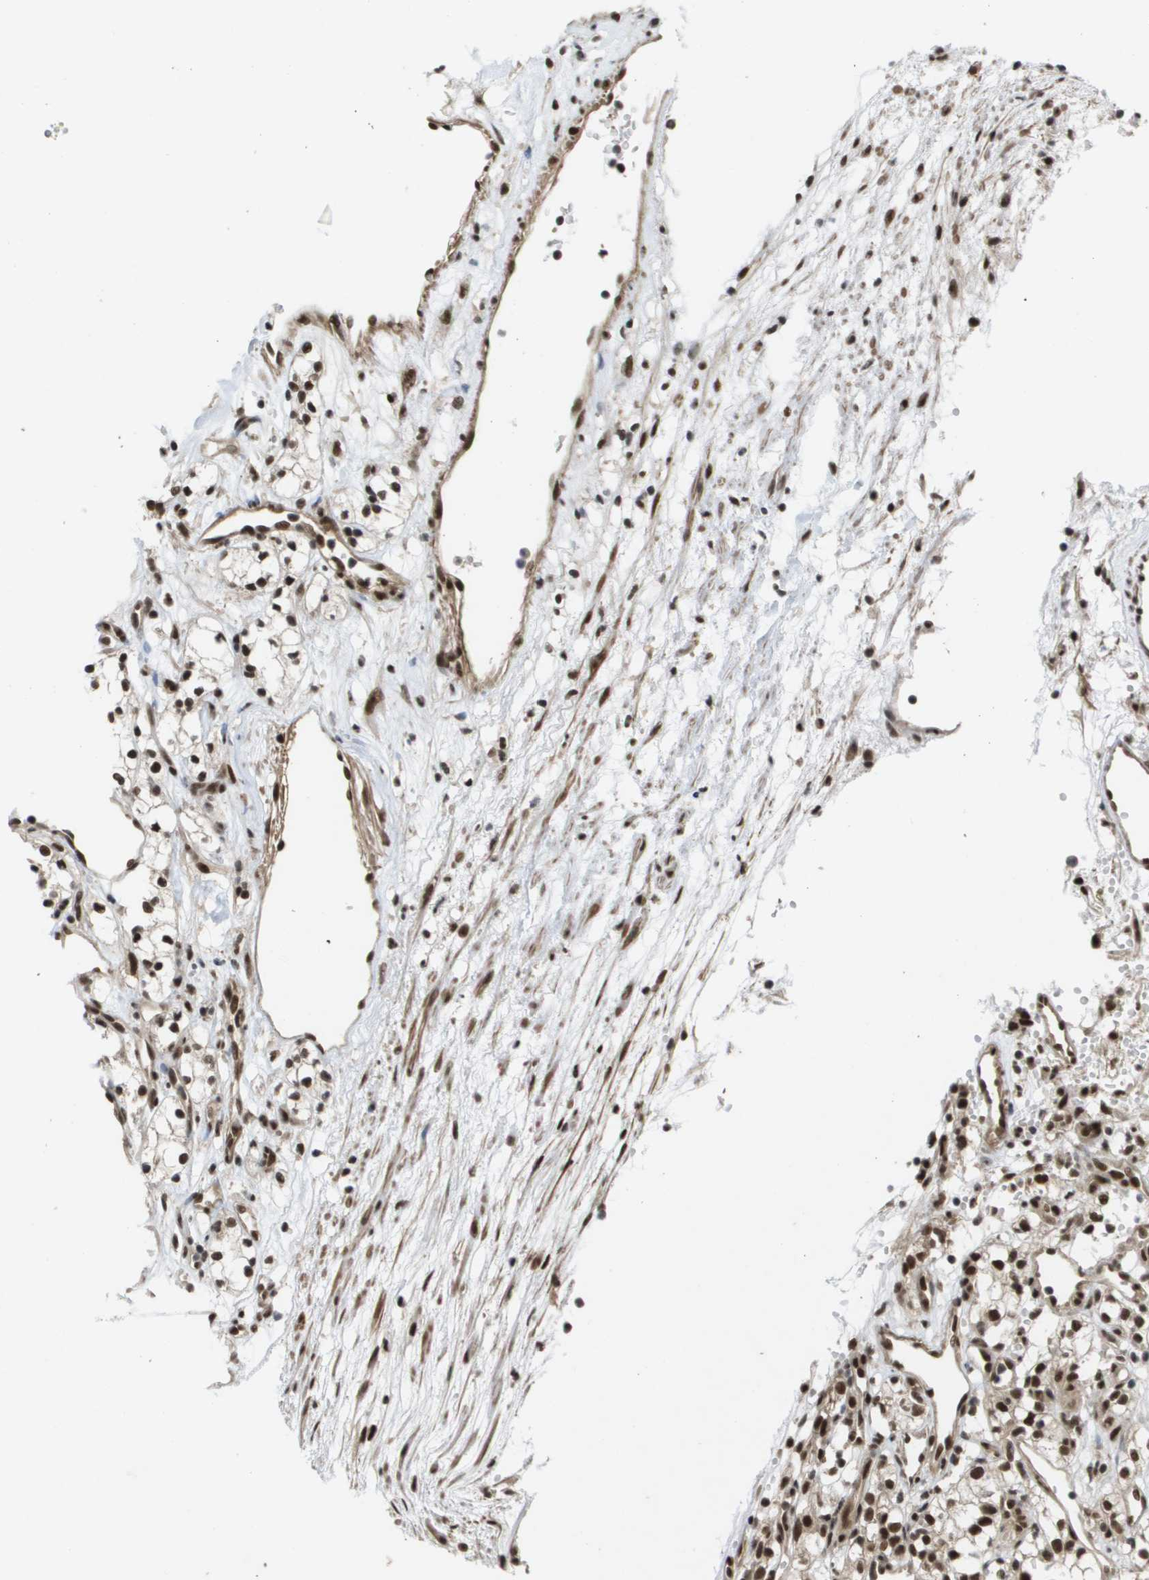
{"staining": {"intensity": "strong", "quantity": ">75%", "location": "nuclear"}, "tissue": "renal cancer", "cell_type": "Tumor cells", "image_type": "cancer", "snomed": [{"axis": "morphology", "description": "Adenocarcinoma, NOS"}, {"axis": "topography", "description": "Kidney"}], "caption": "Approximately >75% of tumor cells in renal cancer demonstrate strong nuclear protein staining as visualized by brown immunohistochemical staining.", "gene": "CDT1", "patient": {"sex": "male", "age": 59}}